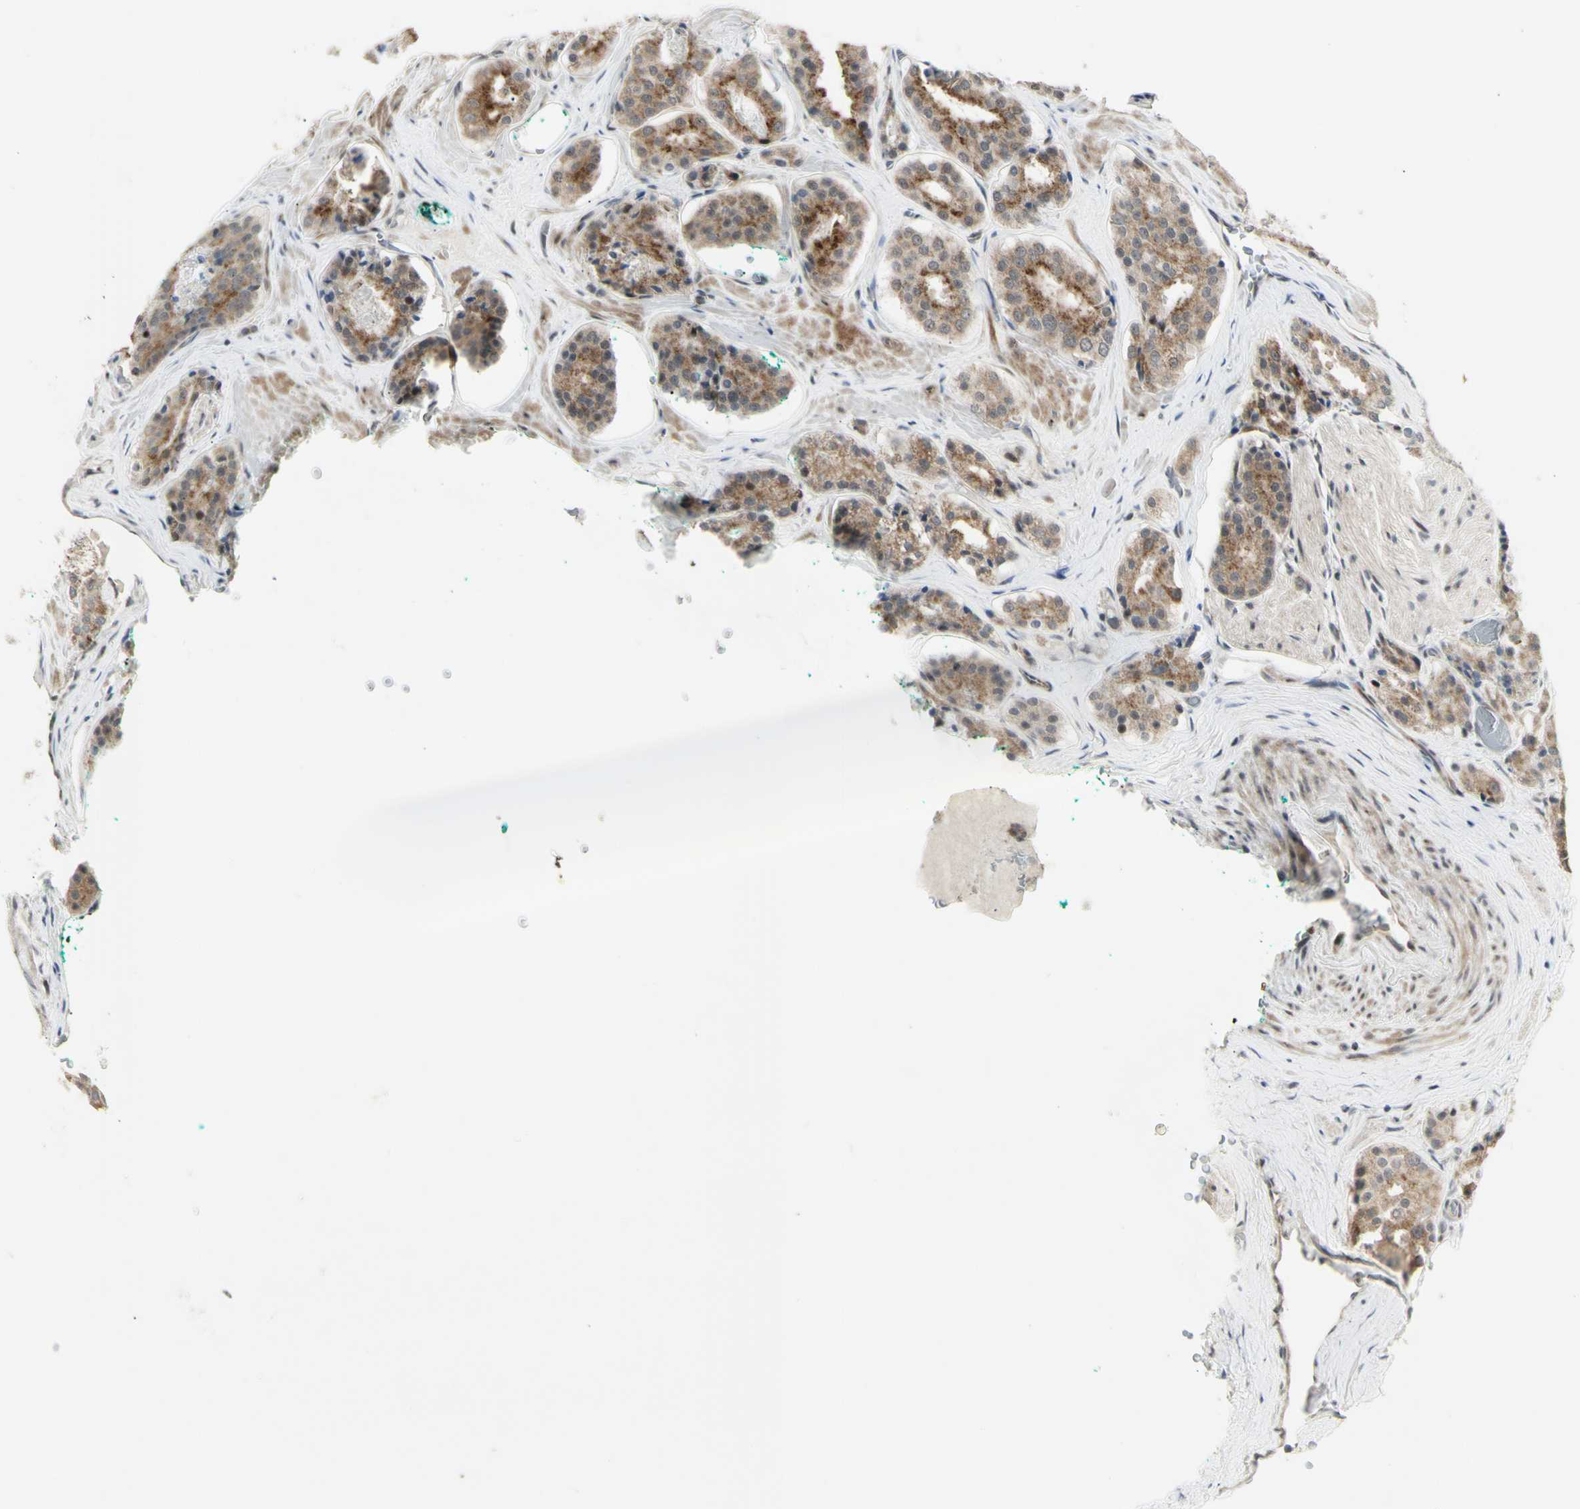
{"staining": {"intensity": "weak", "quantity": ">75%", "location": "cytoplasmic/membranous"}, "tissue": "prostate cancer", "cell_type": "Tumor cells", "image_type": "cancer", "snomed": [{"axis": "morphology", "description": "Adenocarcinoma, High grade"}, {"axis": "topography", "description": "Prostate"}], "caption": "Prostate adenocarcinoma (high-grade) was stained to show a protein in brown. There is low levels of weak cytoplasmic/membranous expression in approximately >75% of tumor cells. (DAB (3,3'-diaminobenzidine) = brown stain, brightfield microscopy at high magnification).", "gene": "DHRS7B", "patient": {"sex": "male", "age": 60}}